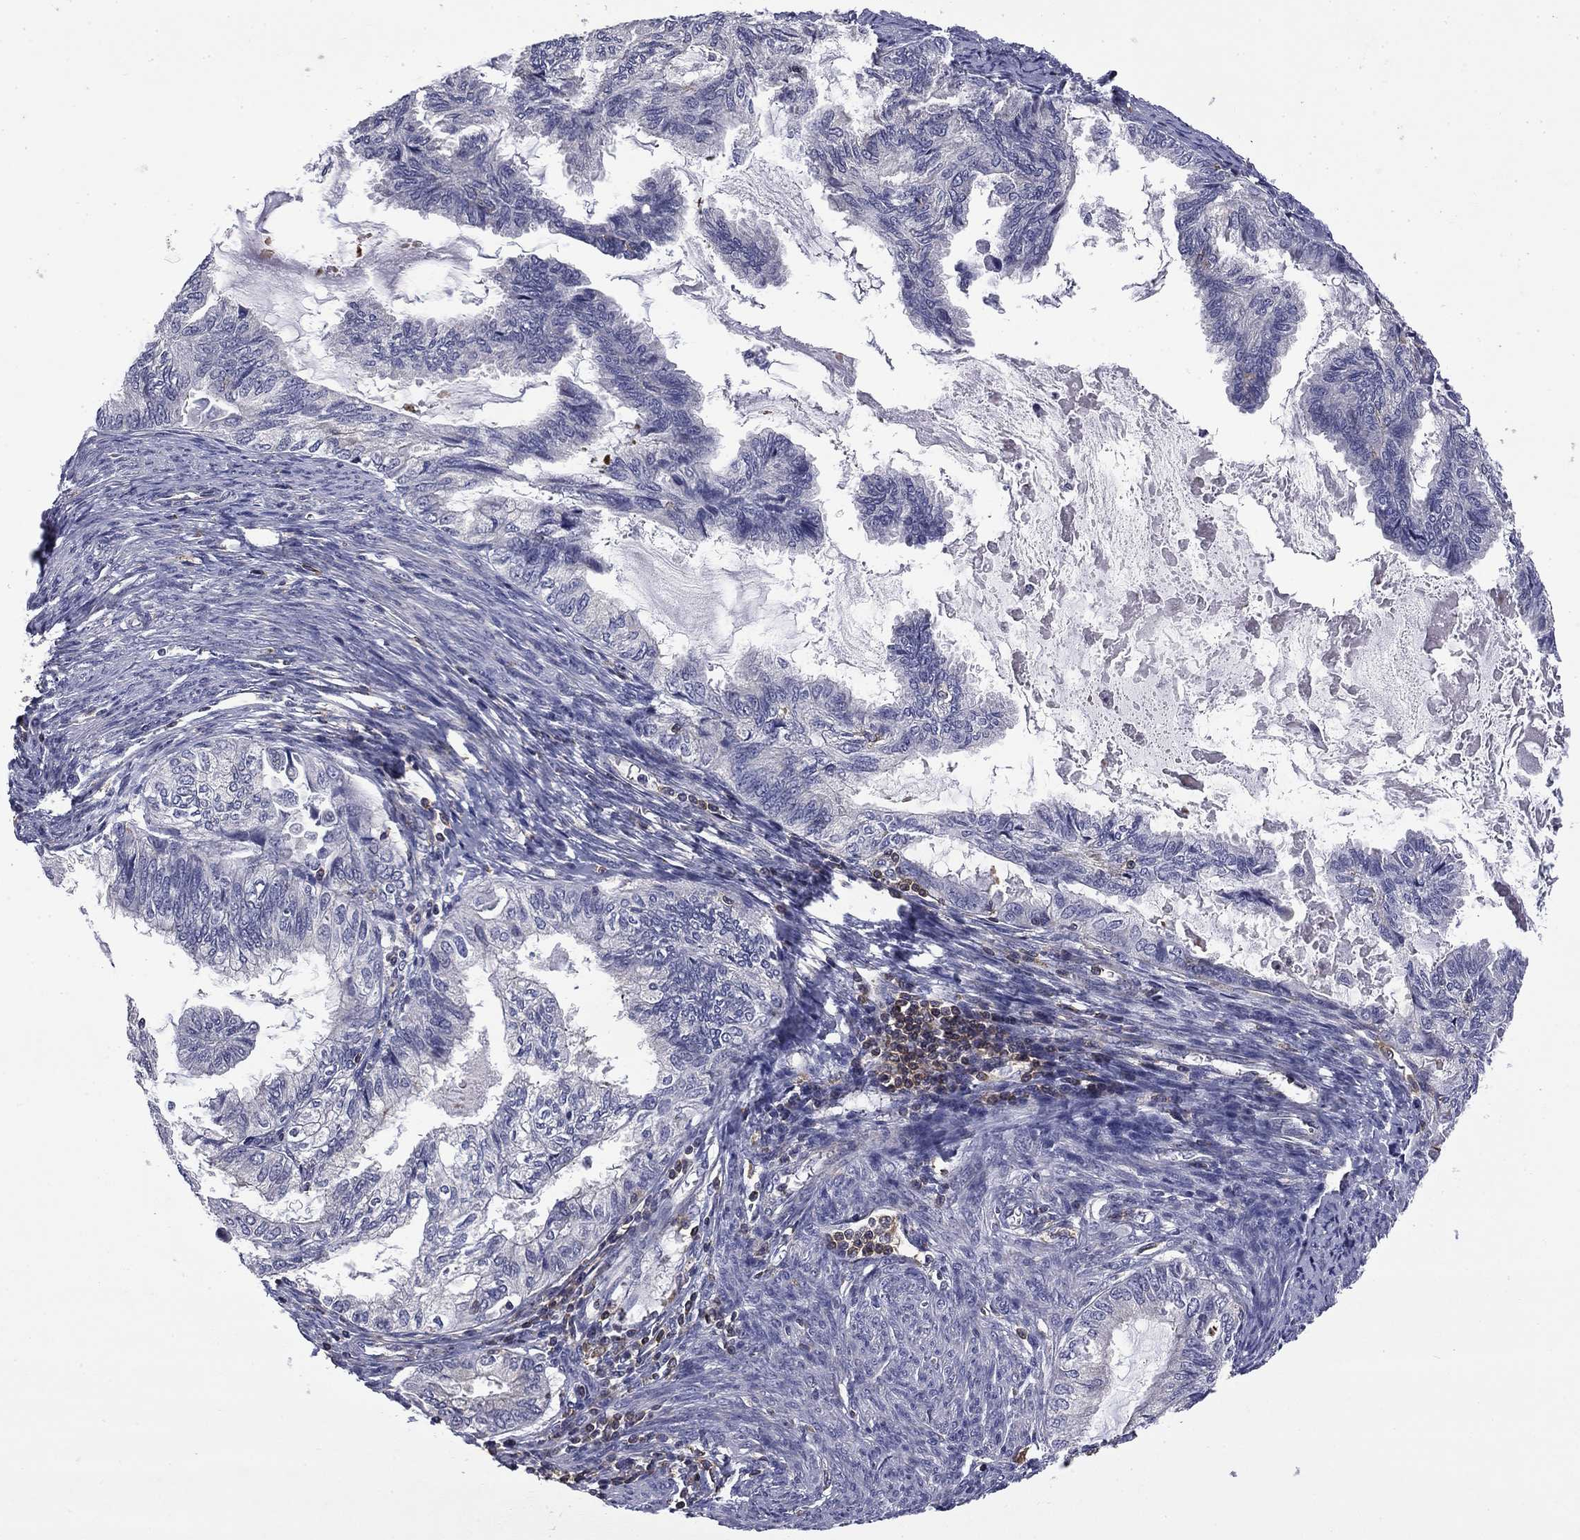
{"staining": {"intensity": "negative", "quantity": "none", "location": "none"}, "tissue": "endometrial cancer", "cell_type": "Tumor cells", "image_type": "cancer", "snomed": [{"axis": "morphology", "description": "Adenocarcinoma, NOS"}, {"axis": "topography", "description": "Endometrium"}], "caption": "Immunohistochemistry image of neoplastic tissue: human endometrial cancer stained with DAB (3,3'-diaminobenzidine) displays no significant protein expression in tumor cells.", "gene": "ARHGAP45", "patient": {"sex": "female", "age": 86}}